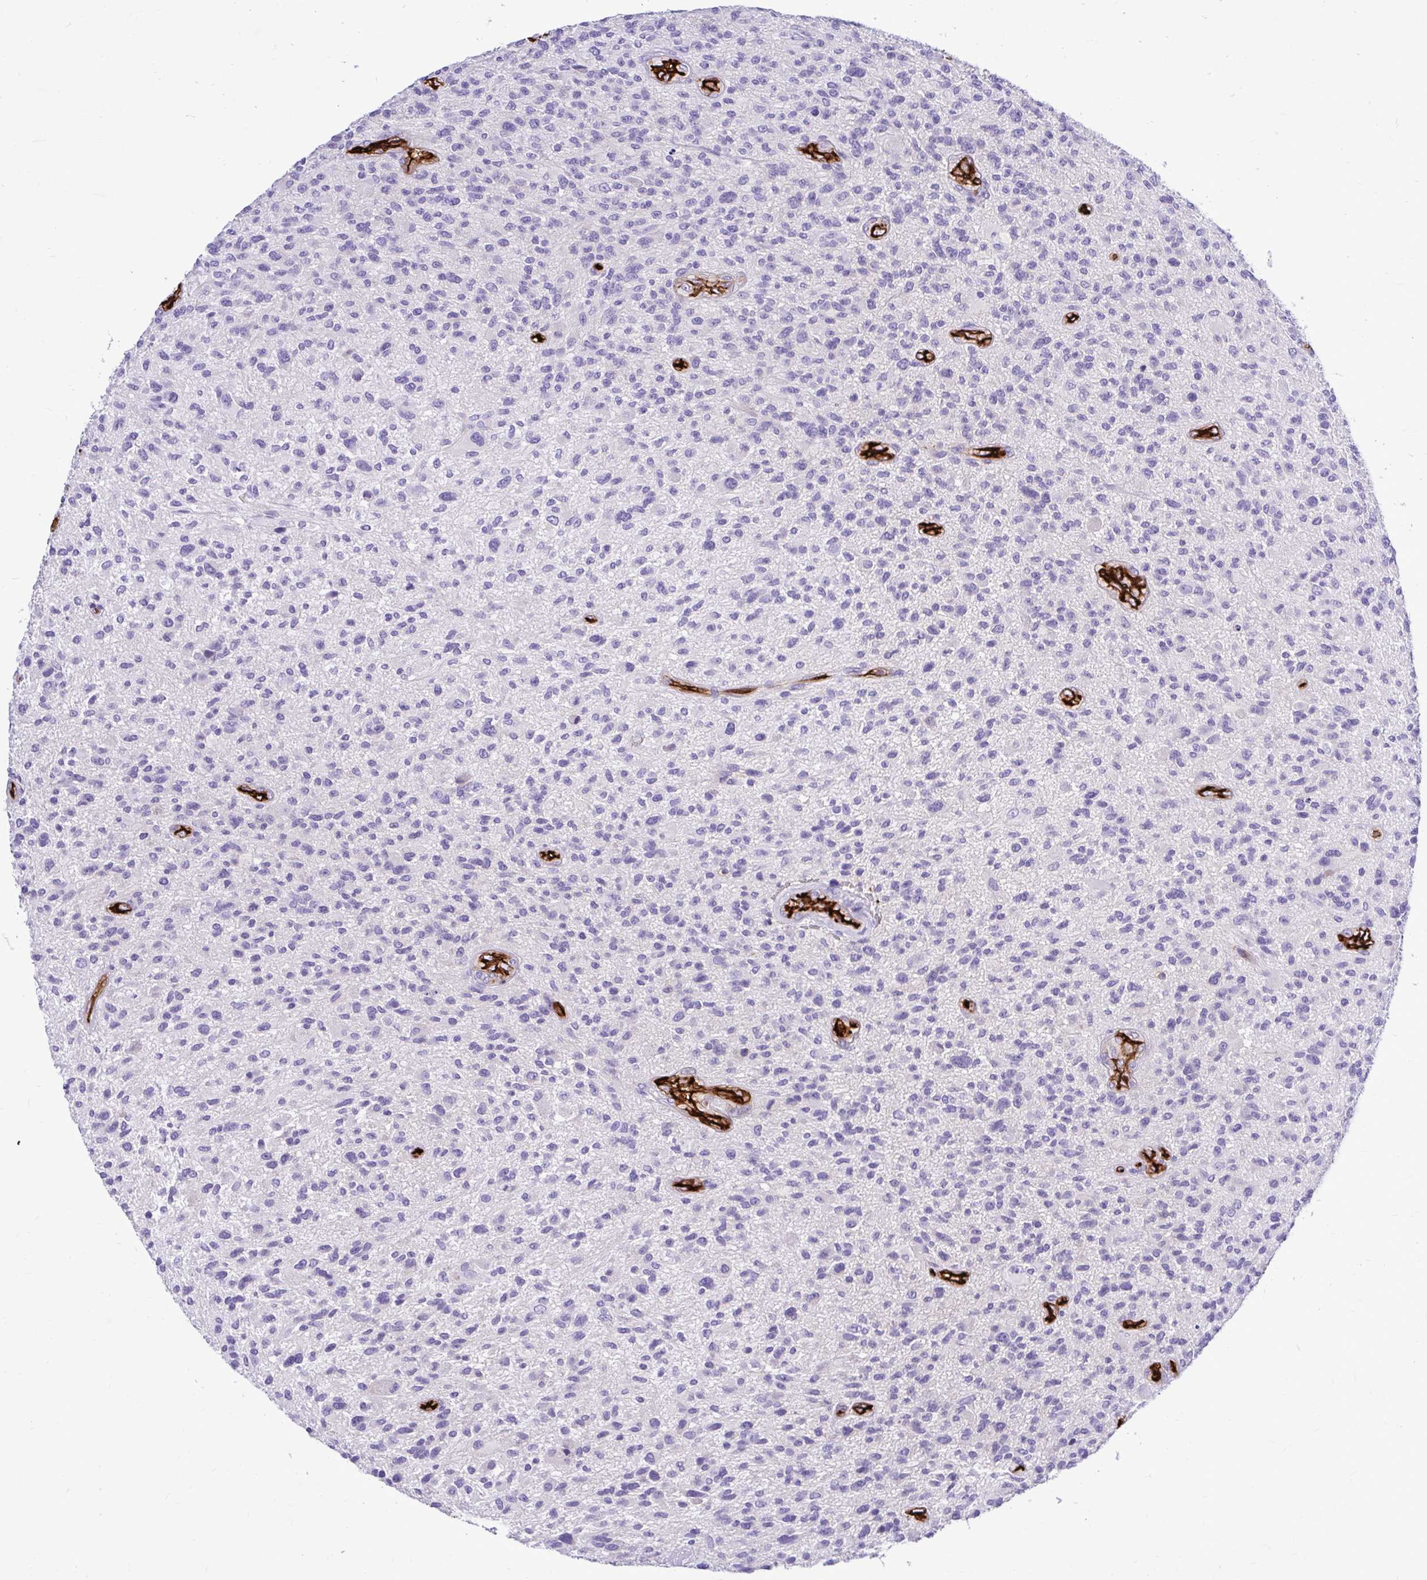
{"staining": {"intensity": "negative", "quantity": "none", "location": "none"}, "tissue": "glioma", "cell_type": "Tumor cells", "image_type": "cancer", "snomed": [{"axis": "morphology", "description": "Glioma, malignant, High grade"}, {"axis": "topography", "description": "Brain"}], "caption": "Histopathology image shows no significant protein staining in tumor cells of glioma. (DAB (3,3'-diaminobenzidine) immunohistochemistry (IHC) visualized using brightfield microscopy, high magnification).", "gene": "ABCG2", "patient": {"sex": "male", "age": 47}}